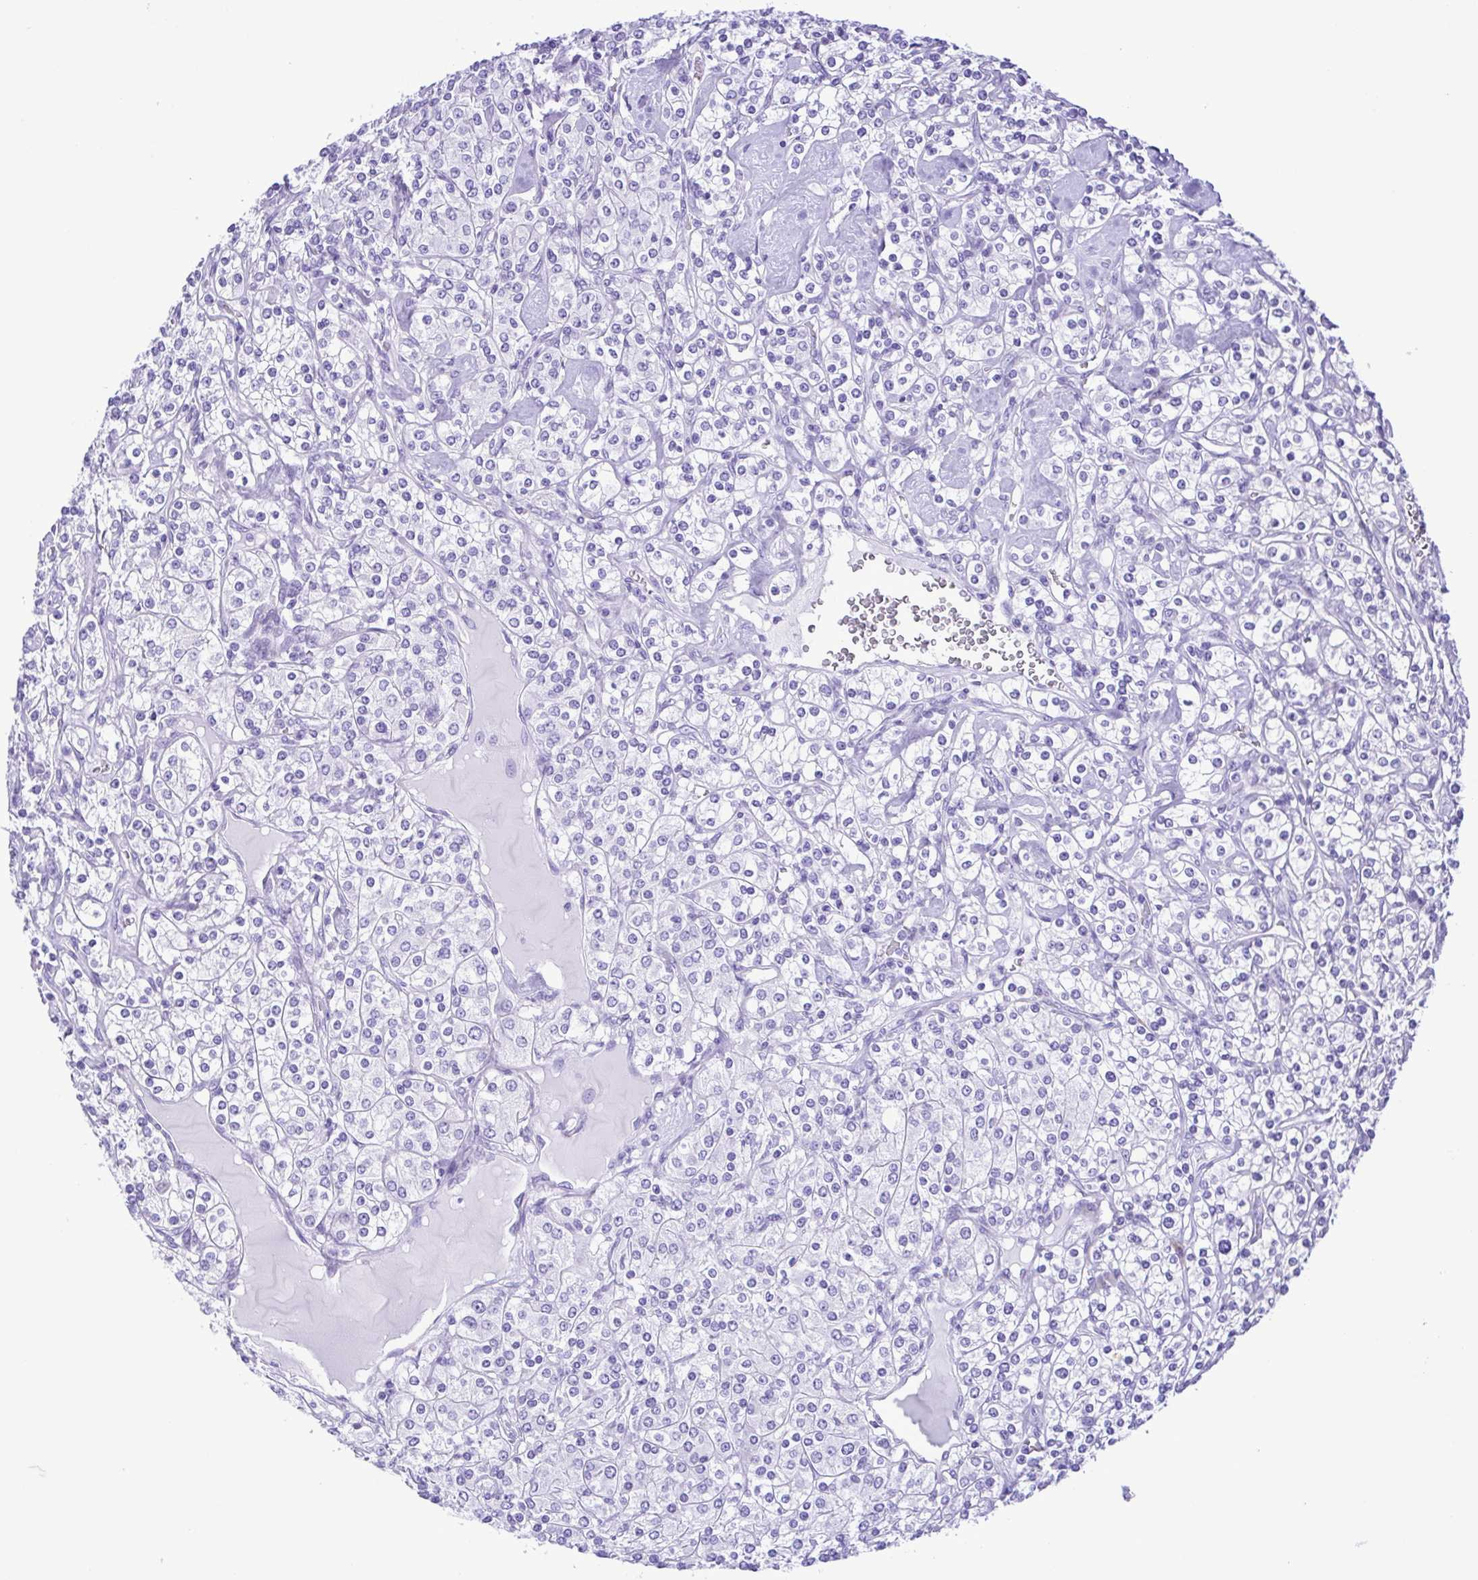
{"staining": {"intensity": "negative", "quantity": "none", "location": "none"}, "tissue": "renal cancer", "cell_type": "Tumor cells", "image_type": "cancer", "snomed": [{"axis": "morphology", "description": "Adenocarcinoma, NOS"}, {"axis": "topography", "description": "Kidney"}], "caption": "Tumor cells show no significant protein expression in renal adenocarcinoma. Brightfield microscopy of immunohistochemistry stained with DAB (brown) and hematoxylin (blue), captured at high magnification.", "gene": "PAK3", "patient": {"sex": "male", "age": 77}}